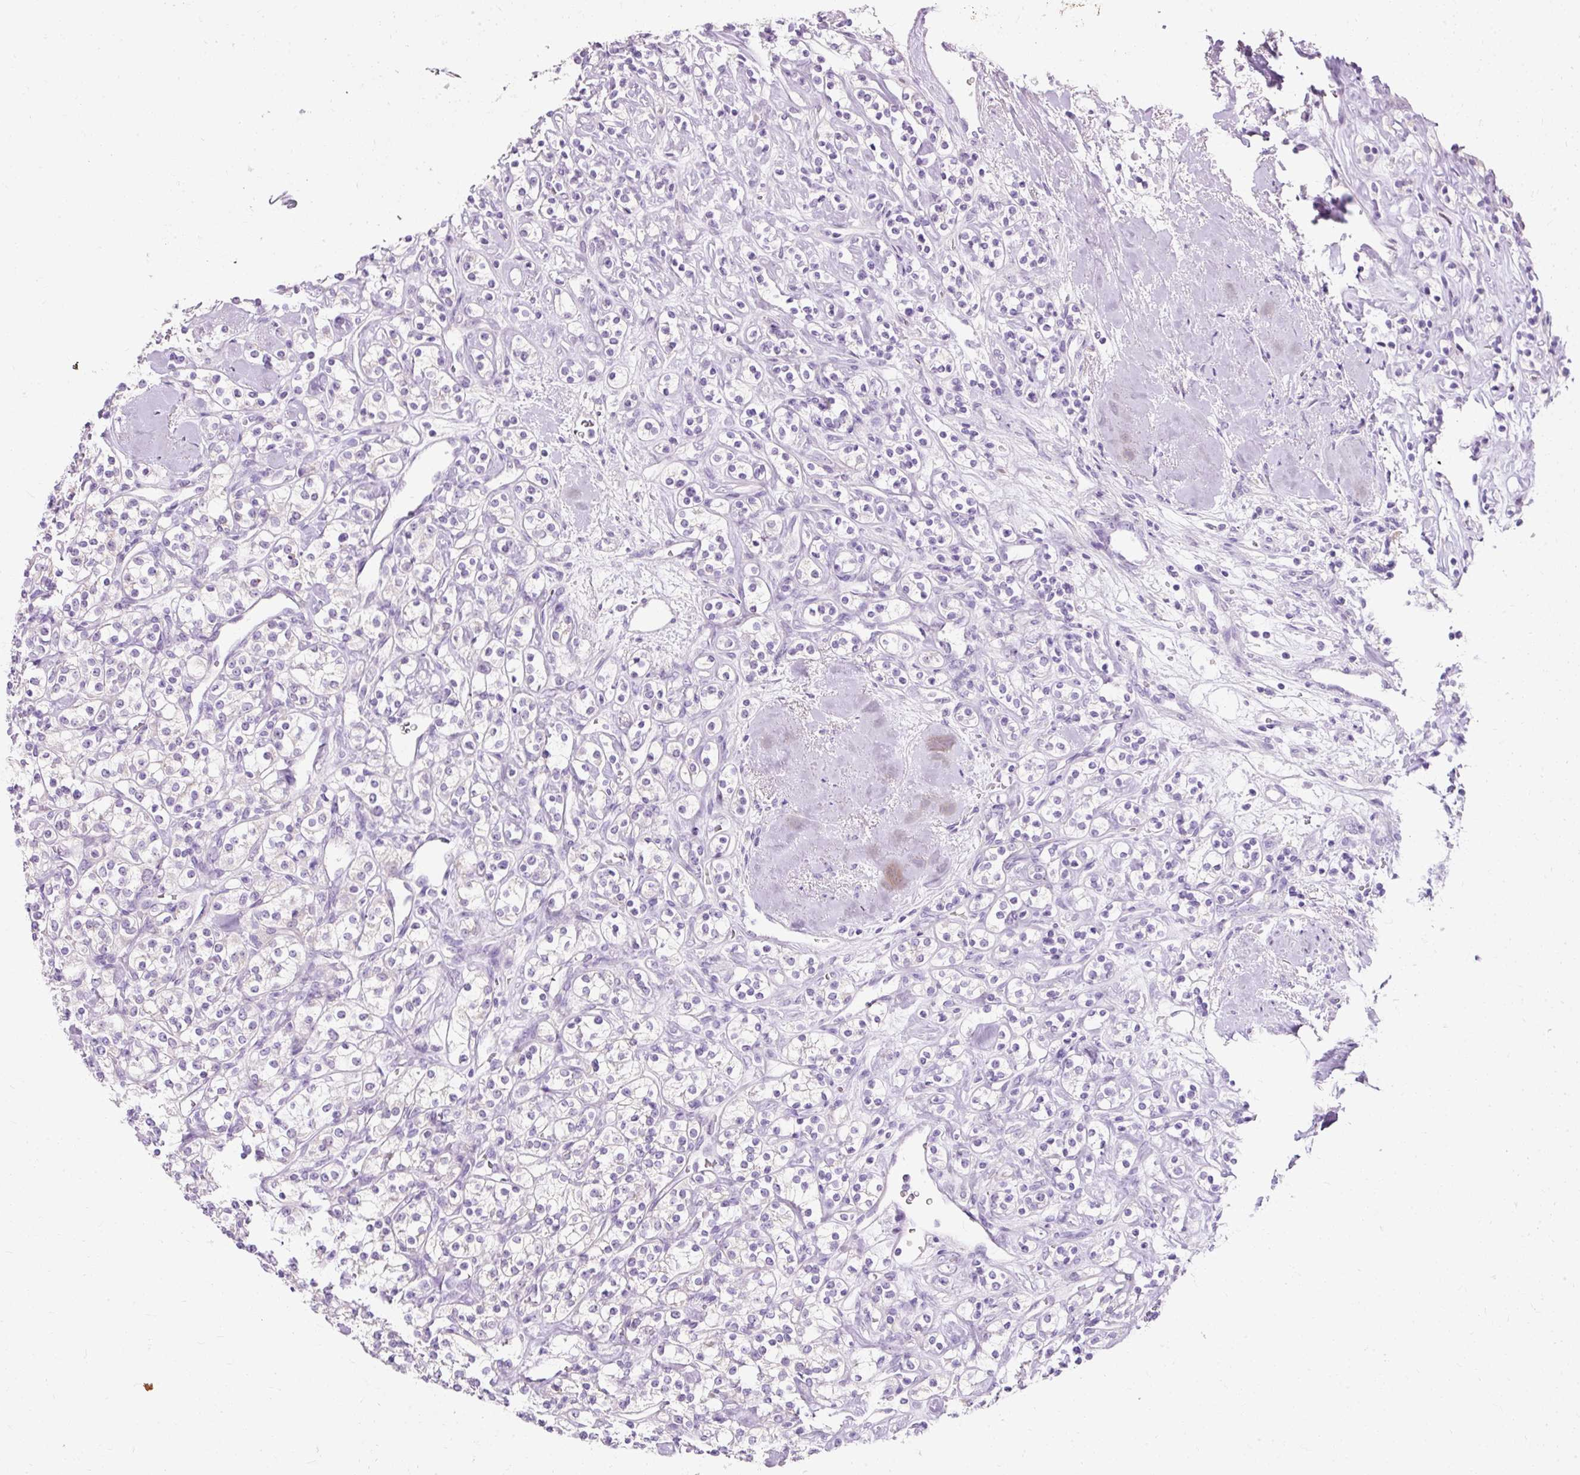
{"staining": {"intensity": "negative", "quantity": "none", "location": "none"}, "tissue": "renal cancer", "cell_type": "Tumor cells", "image_type": "cancer", "snomed": [{"axis": "morphology", "description": "Adenocarcinoma, NOS"}, {"axis": "topography", "description": "Kidney"}], "caption": "Renal cancer (adenocarcinoma) was stained to show a protein in brown. There is no significant positivity in tumor cells. Brightfield microscopy of IHC stained with DAB (brown) and hematoxylin (blue), captured at high magnification.", "gene": "CLDN25", "patient": {"sex": "male", "age": 77}}